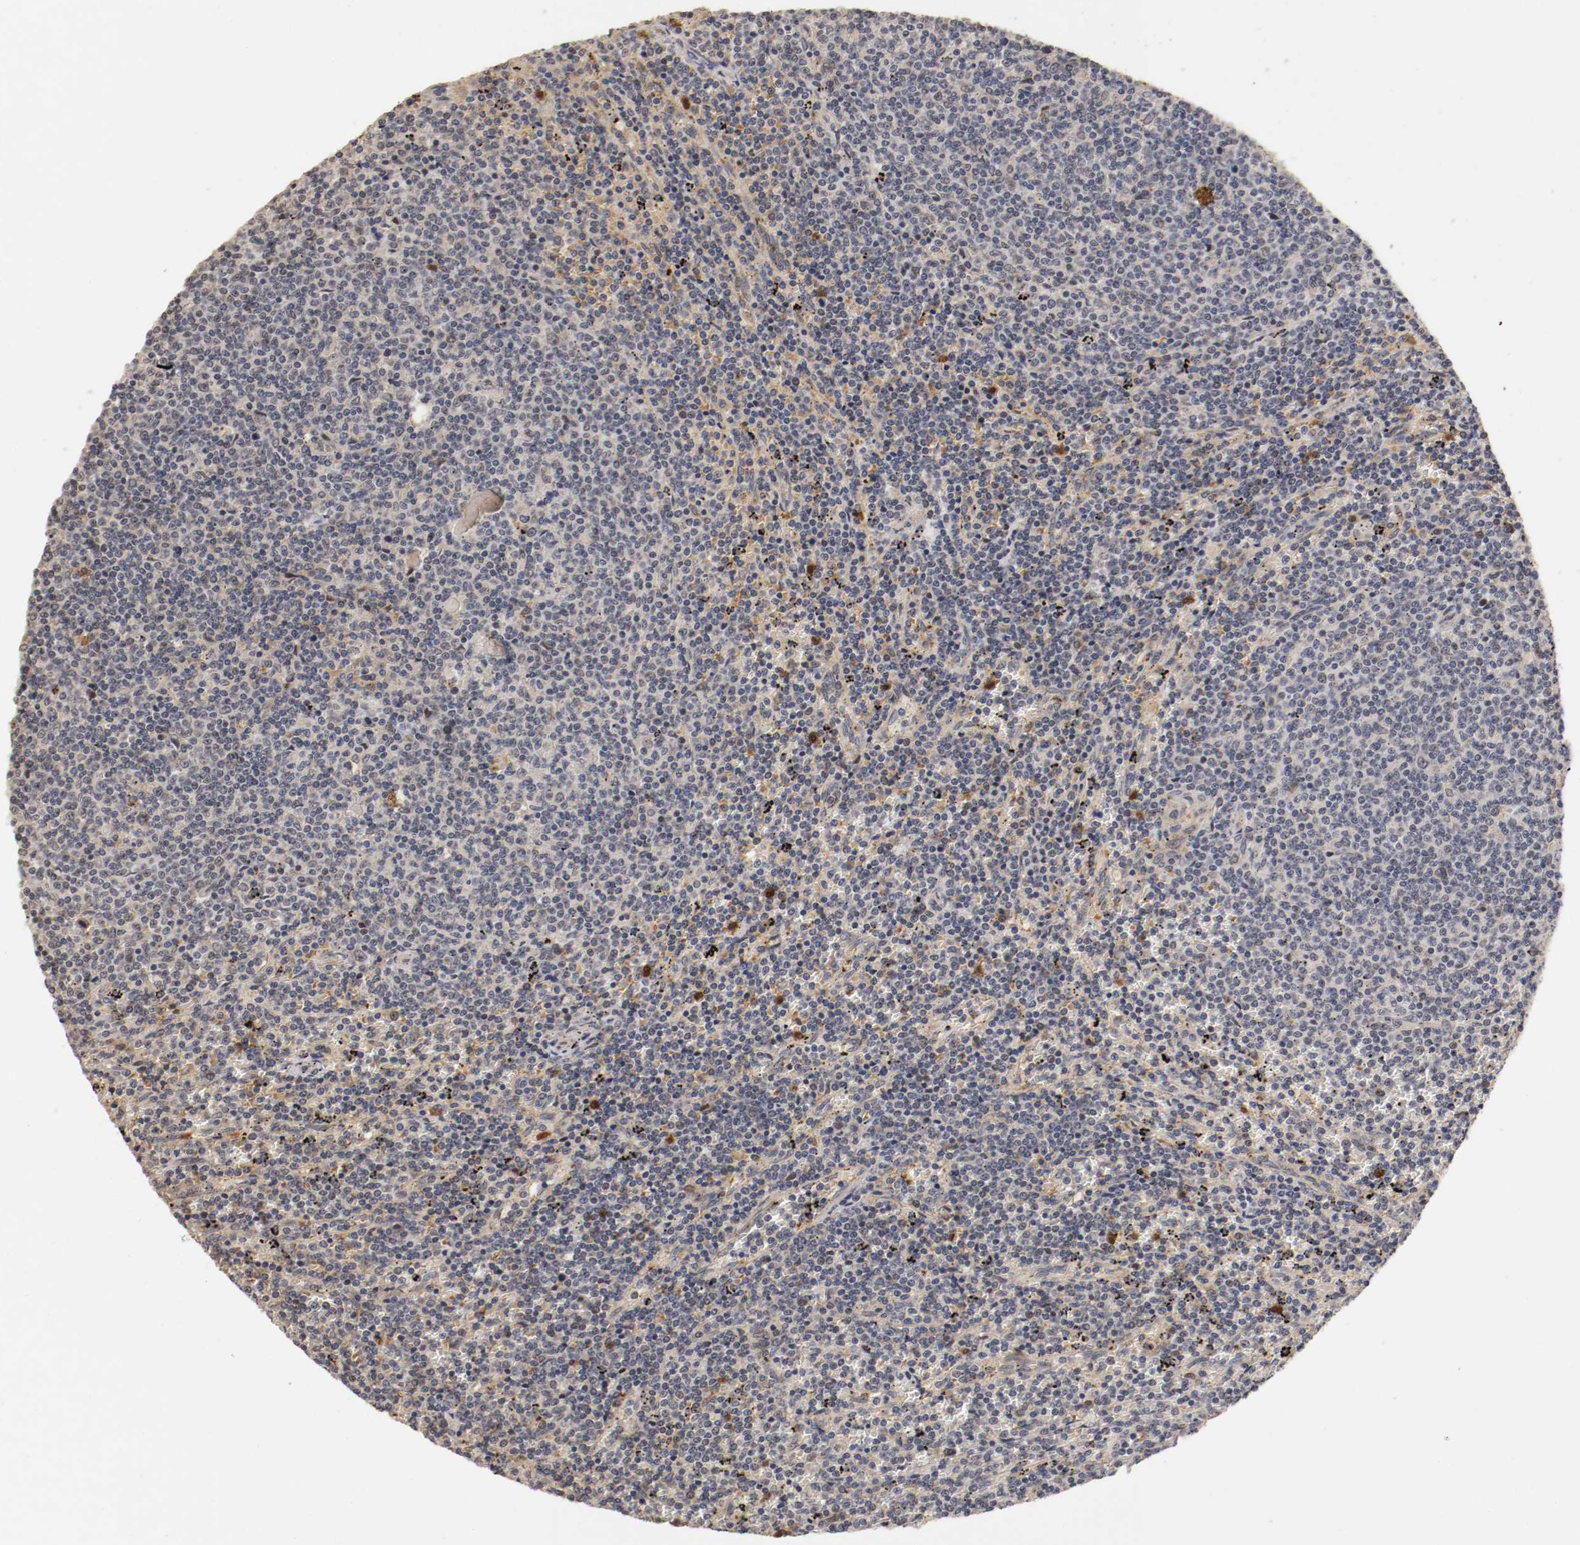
{"staining": {"intensity": "weak", "quantity": "<25%", "location": "cytoplasmic/membranous"}, "tissue": "lymphoma", "cell_type": "Tumor cells", "image_type": "cancer", "snomed": [{"axis": "morphology", "description": "Malignant lymphoma, non-Hodgkin's type, Low grade"}, {"axis": "topography", "description": "Spleen"}], "caption": "IHC of lymphoma demonstrates no positivity in tumor cells. (DAB (3,3'-diaminobenzidine) immunohistochemistry visualized using brightfield microscopy, high magnification).", "gene": "TNFRSF1B", "patient": {"sex": "female", "age": 50}}